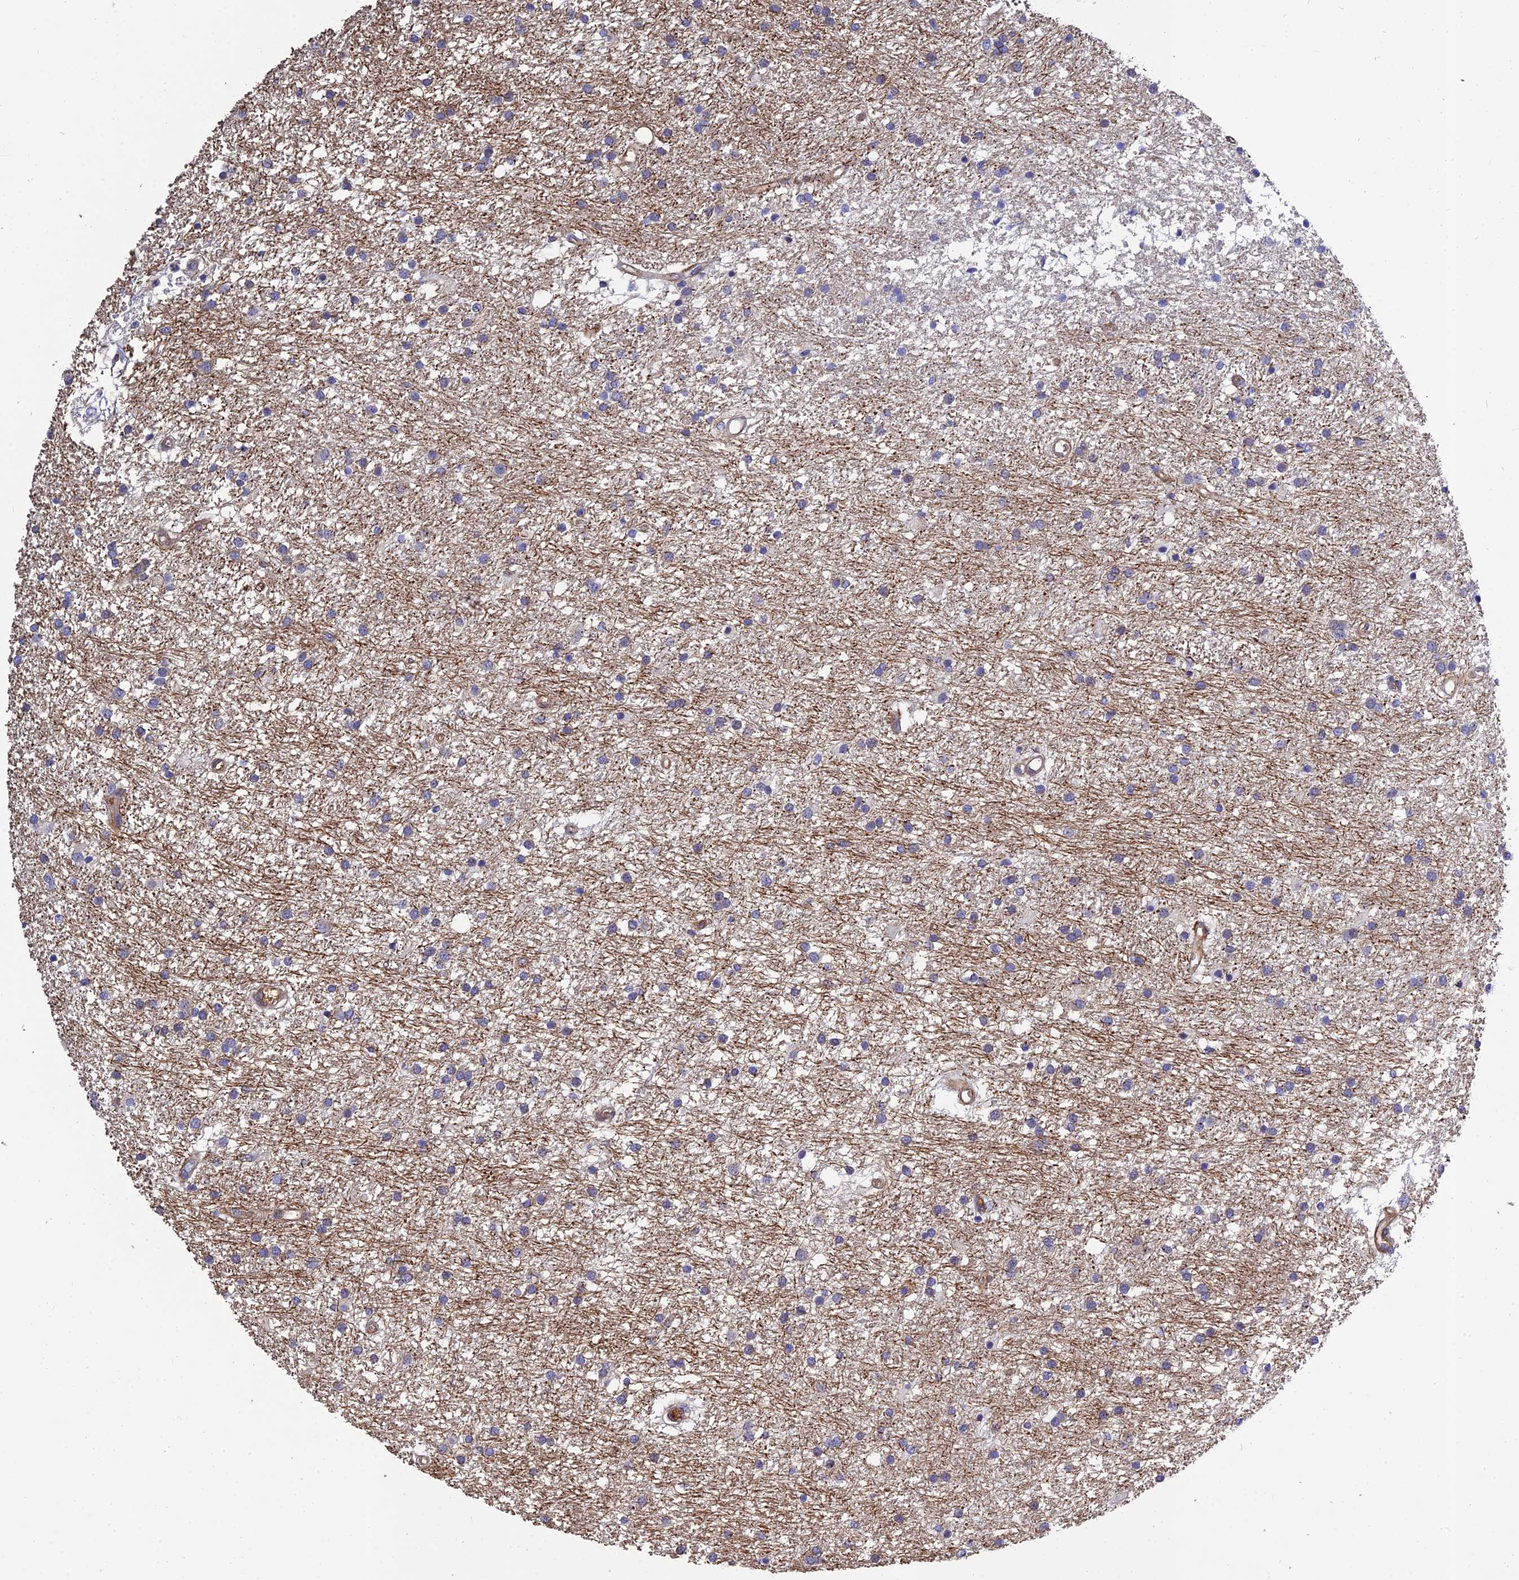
{"staining": {"intensity": "negative", "quantity": "none", "location": "none"}, "tissue": "glioma", "cell_type": "Tumor cells", "image_type": "cancer", "snomed": [{"axis": "morphology", "description": "Glioma, malignant, High grade"}, {"axis": "topography", "description": "Brain"}], "caption": "Malignant glioma (high-grade) was stained to show a protein in brown. There is no significant staining in tumor cells.", "gene": "MRPL35", "patient": {"sex": "male", "age": 77}}